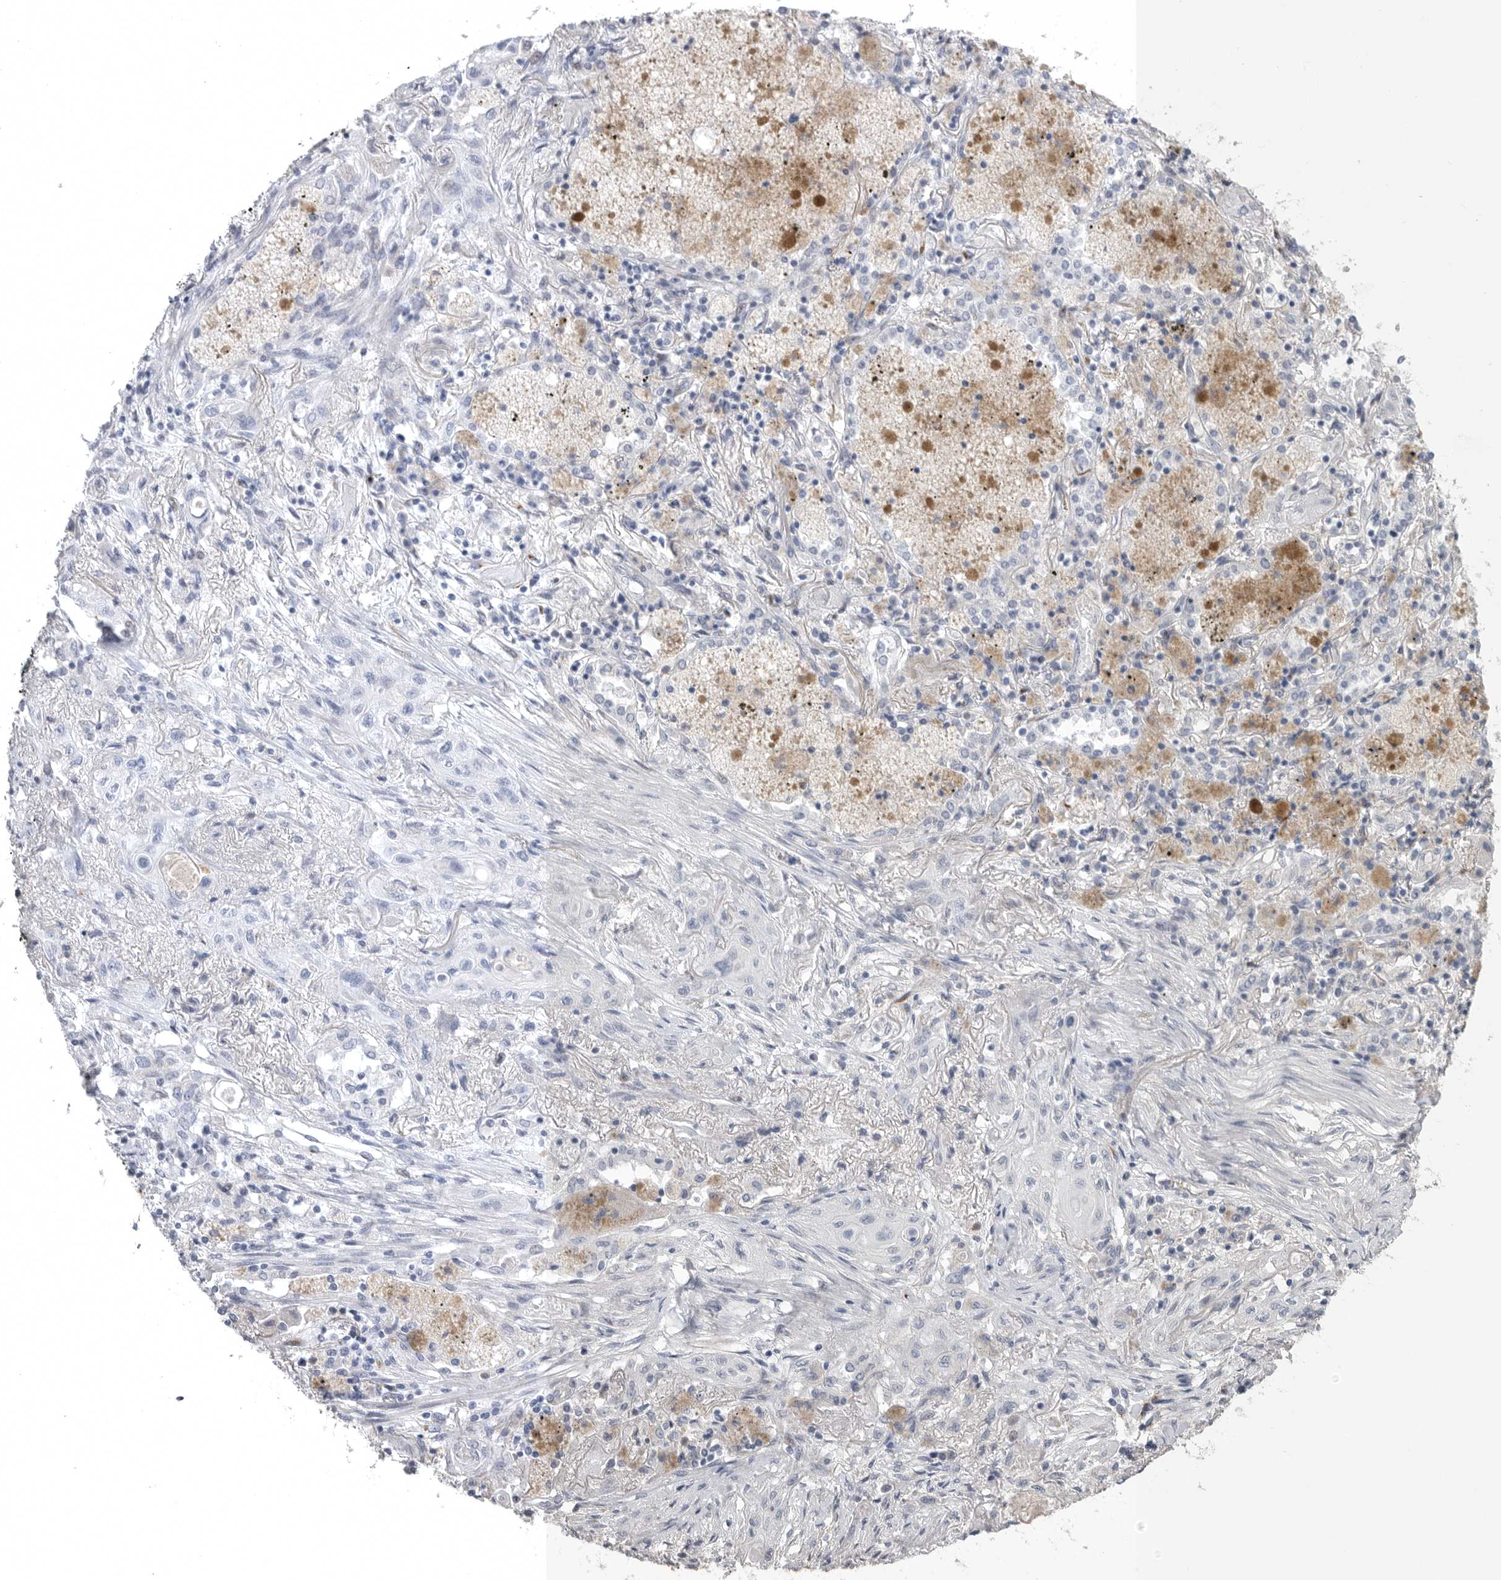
{"staining": {"intensity": "negative", "quantity": "none", "location": "none"}, "tissue": "lung cancer", "cell_type": "Tumor cells", "image_type": "cancer", "snomed": [{"axis": "morphology", "description": "Squamous cell carcinoma, NOS"}, {"axis": "topography", "description": "Lung"}], "caption": "Squamous cell carcinoma (lung) stained for a protein using immunohistochemistry (IHC) reveals no positivity tumor cells.", "gene": "TIMP1", "patient": {"sex": "female", "age": 47}}